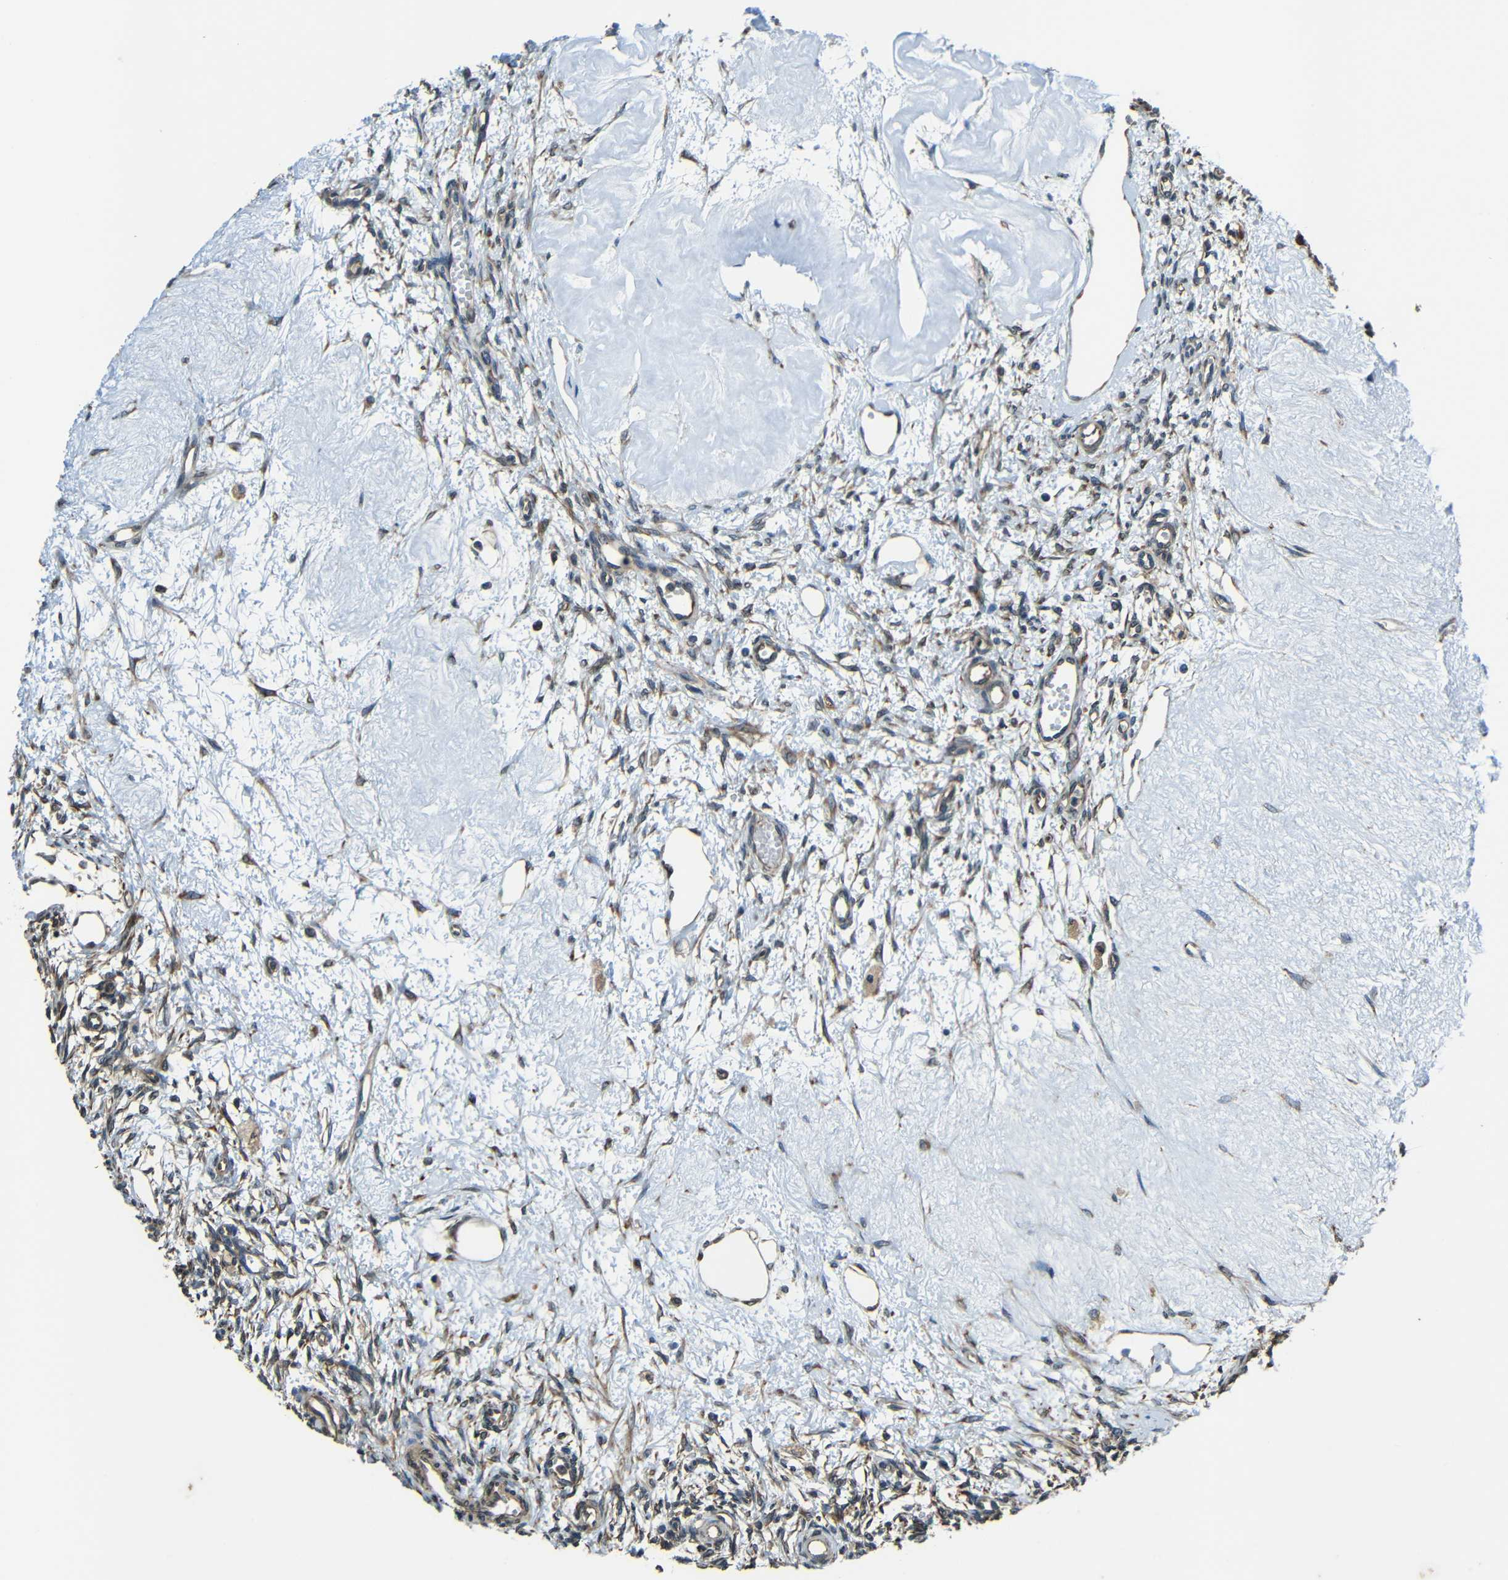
{"staining": {"intensity": "moderate", "quantity": "25%-75%", "location": "cytoplasmic/membranous"}, "tissue": "ovary", "cell_type": "Ovarian stroma cells", "image_type": "normal", "snomed": [{"axis": "morphology", "description": "Normal tissue, NOS"}, {"axis": "topography", "description": "Ovary"}], "caption": "Immunohistochemical staining of benign human ovary displays moderate cytoplasmic/membranous protein positivity in approximately 25%-75% of ovarian stroma cells. The staining is performed using DAB brown chromogen to label protein expression. The nuclei are counter-stained blue using hematoxylin.", "gene": "VAPB", "patient": {"sex": "female", "age": 33}}